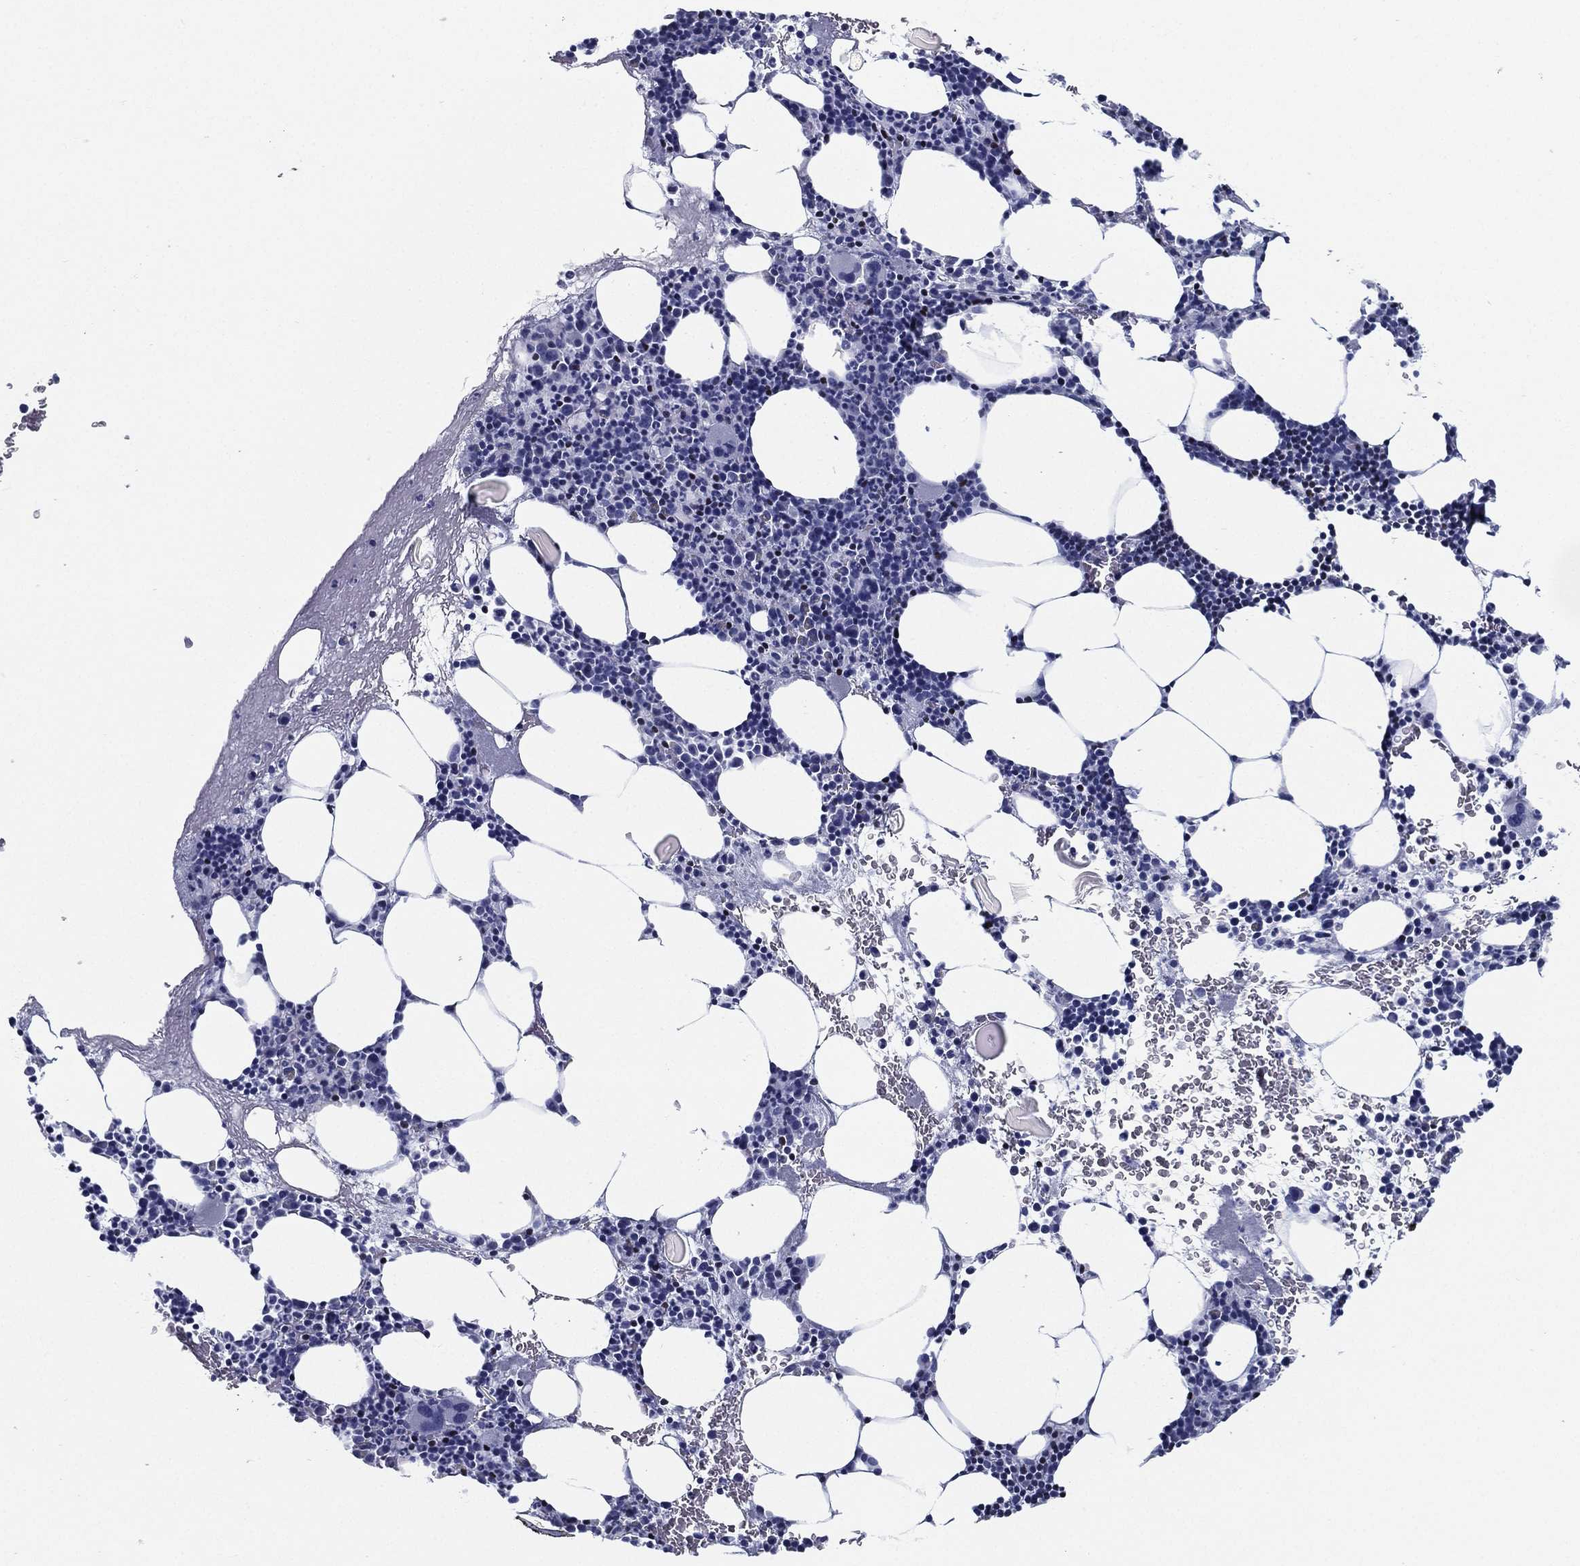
{"staining": {"intensity": "moderate", "quantity": "<25%", "location": "nuclear"}, "tissue": "bone marrow", "cell_type": "Hematopoietic cells", "image_type": "normal", "snomed": [{"axis": "morphology", "description": "Normal tissue, NOS"}, {"axis": "topography", "description": "Bone marrow"}], "caption": "Immunohistochemical staining of unremarkable bone marrow demonstrates low levels of moderate nuclear positivity in approximately <25% of hematopoietic cells.", "gene": "PYHIN1", "patient": {"sex": "female", "age": 79}}